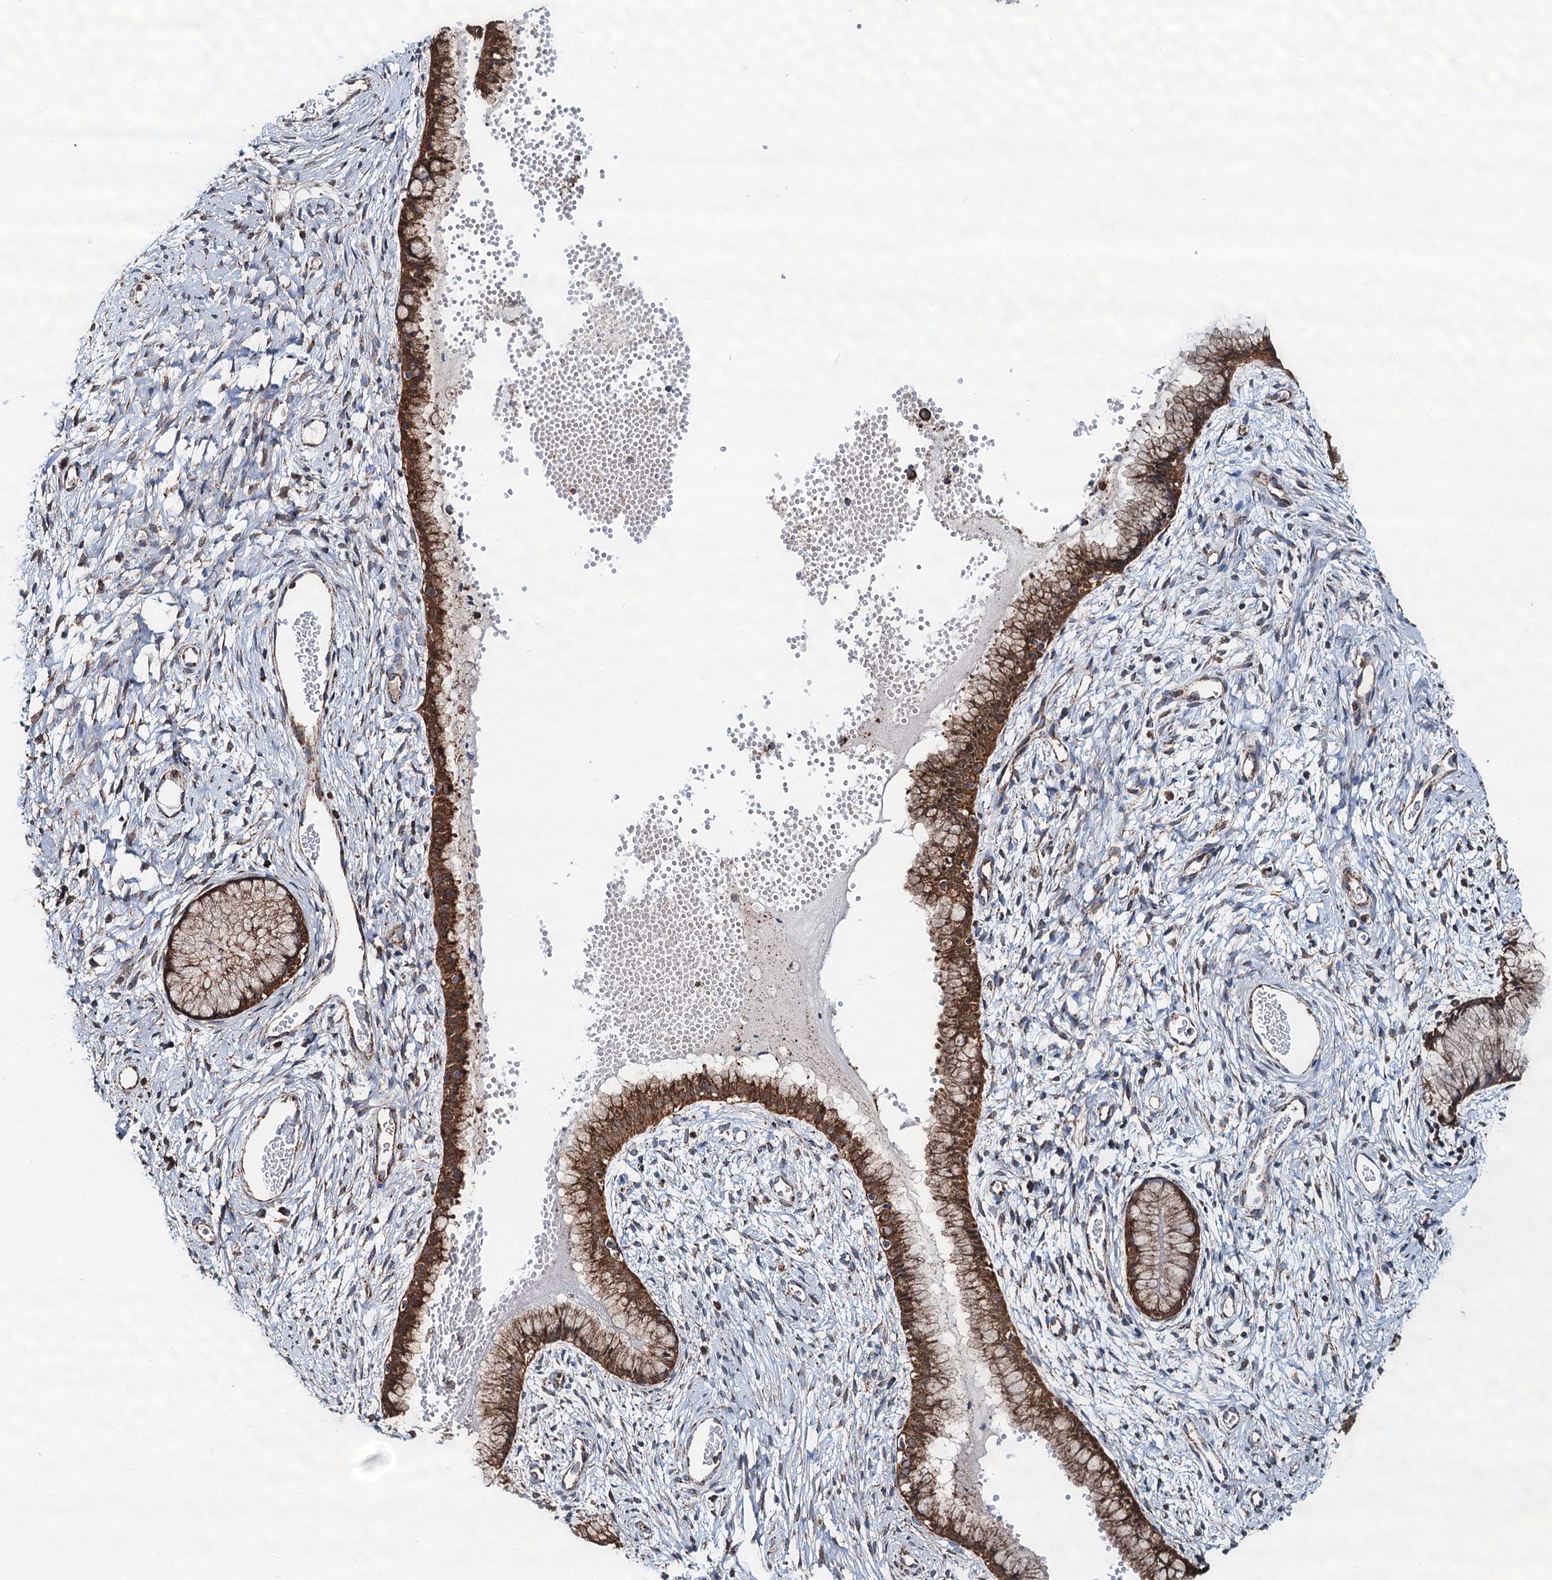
{"staining": {"intensity": "strong", "quantity": ">75%", "location": "cytoplasmic/membranous"}, "tissue": "cervix", "cell_type": "Glandular cells", "image_type": "normal", "snomed": [{"axis": "morphology", "description": "Normal tissue, NOS"}, {"axis": "topography", "description": "Cervix"}], "caption": "Glandular cells demonstrate high levels of strong cytoplasmic/membranous expression in approximately >75% of cells in benign cervix. (Stains: DAB in brown, nuclei in blue, Microscopy: brightfield microscopy at high magnification).", "gene": "AAGAB", "patient": {"sex": "female", "age": 42}}